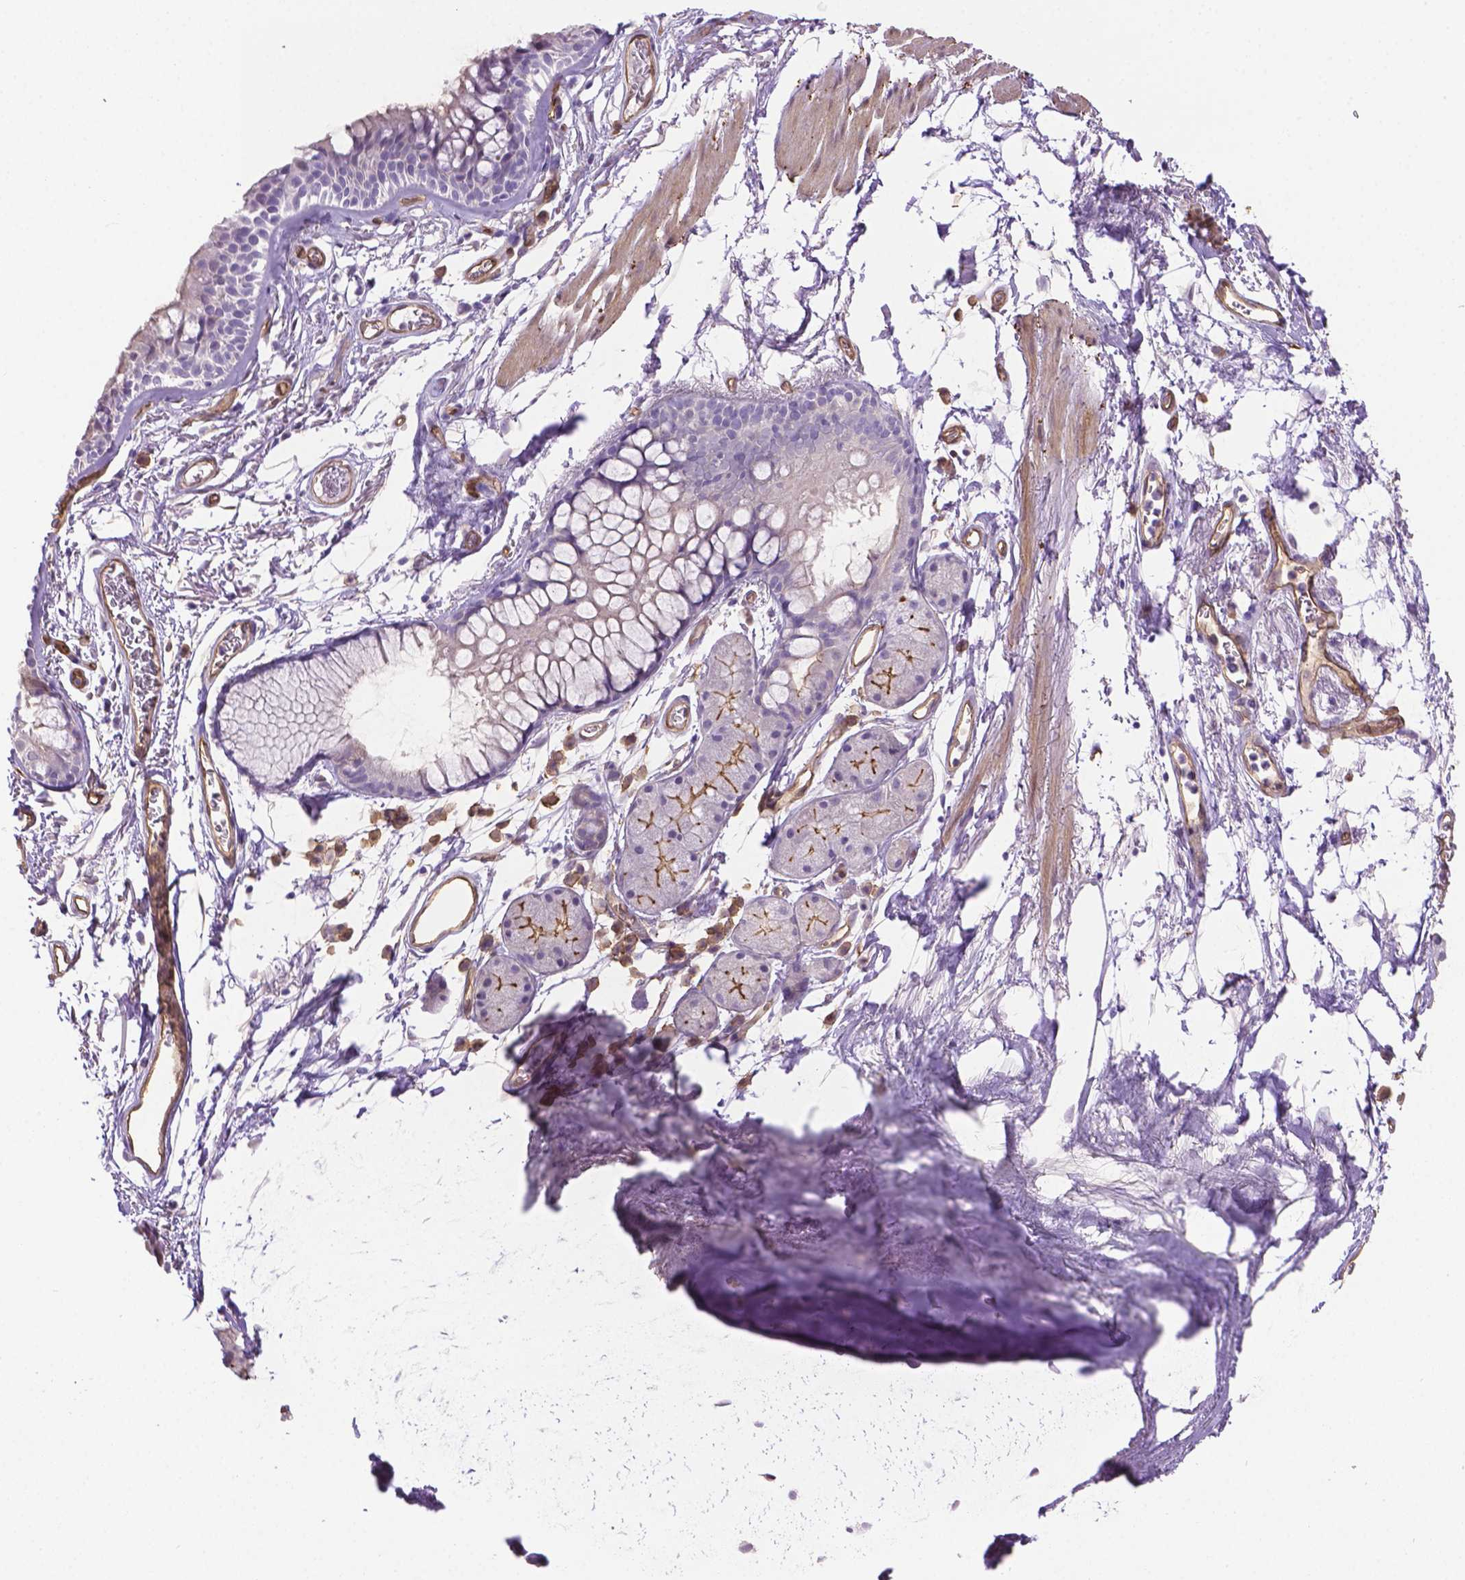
{"staining": {"intensity": "negative", "quantity": "none", "location": "none"}, "tissue": "bronchus", "cell_type": "Respiratory epithelial cells", "image_type": "normal", "snomed": [{"axis": "morphology", "description": "Normal tissue, NOS"}, {"axis": "topography", "description": "Cartilage tissue"}, {"axis": "topography", "description": "Bronchus"}], "caption": "This is a histopathology image of immunohistochemistry staining of benign bronchus, which shows no positivity in respiratory epithelial cells.", "gene": "CLIC4", "patient": {"sex": "female", "age": 79}}